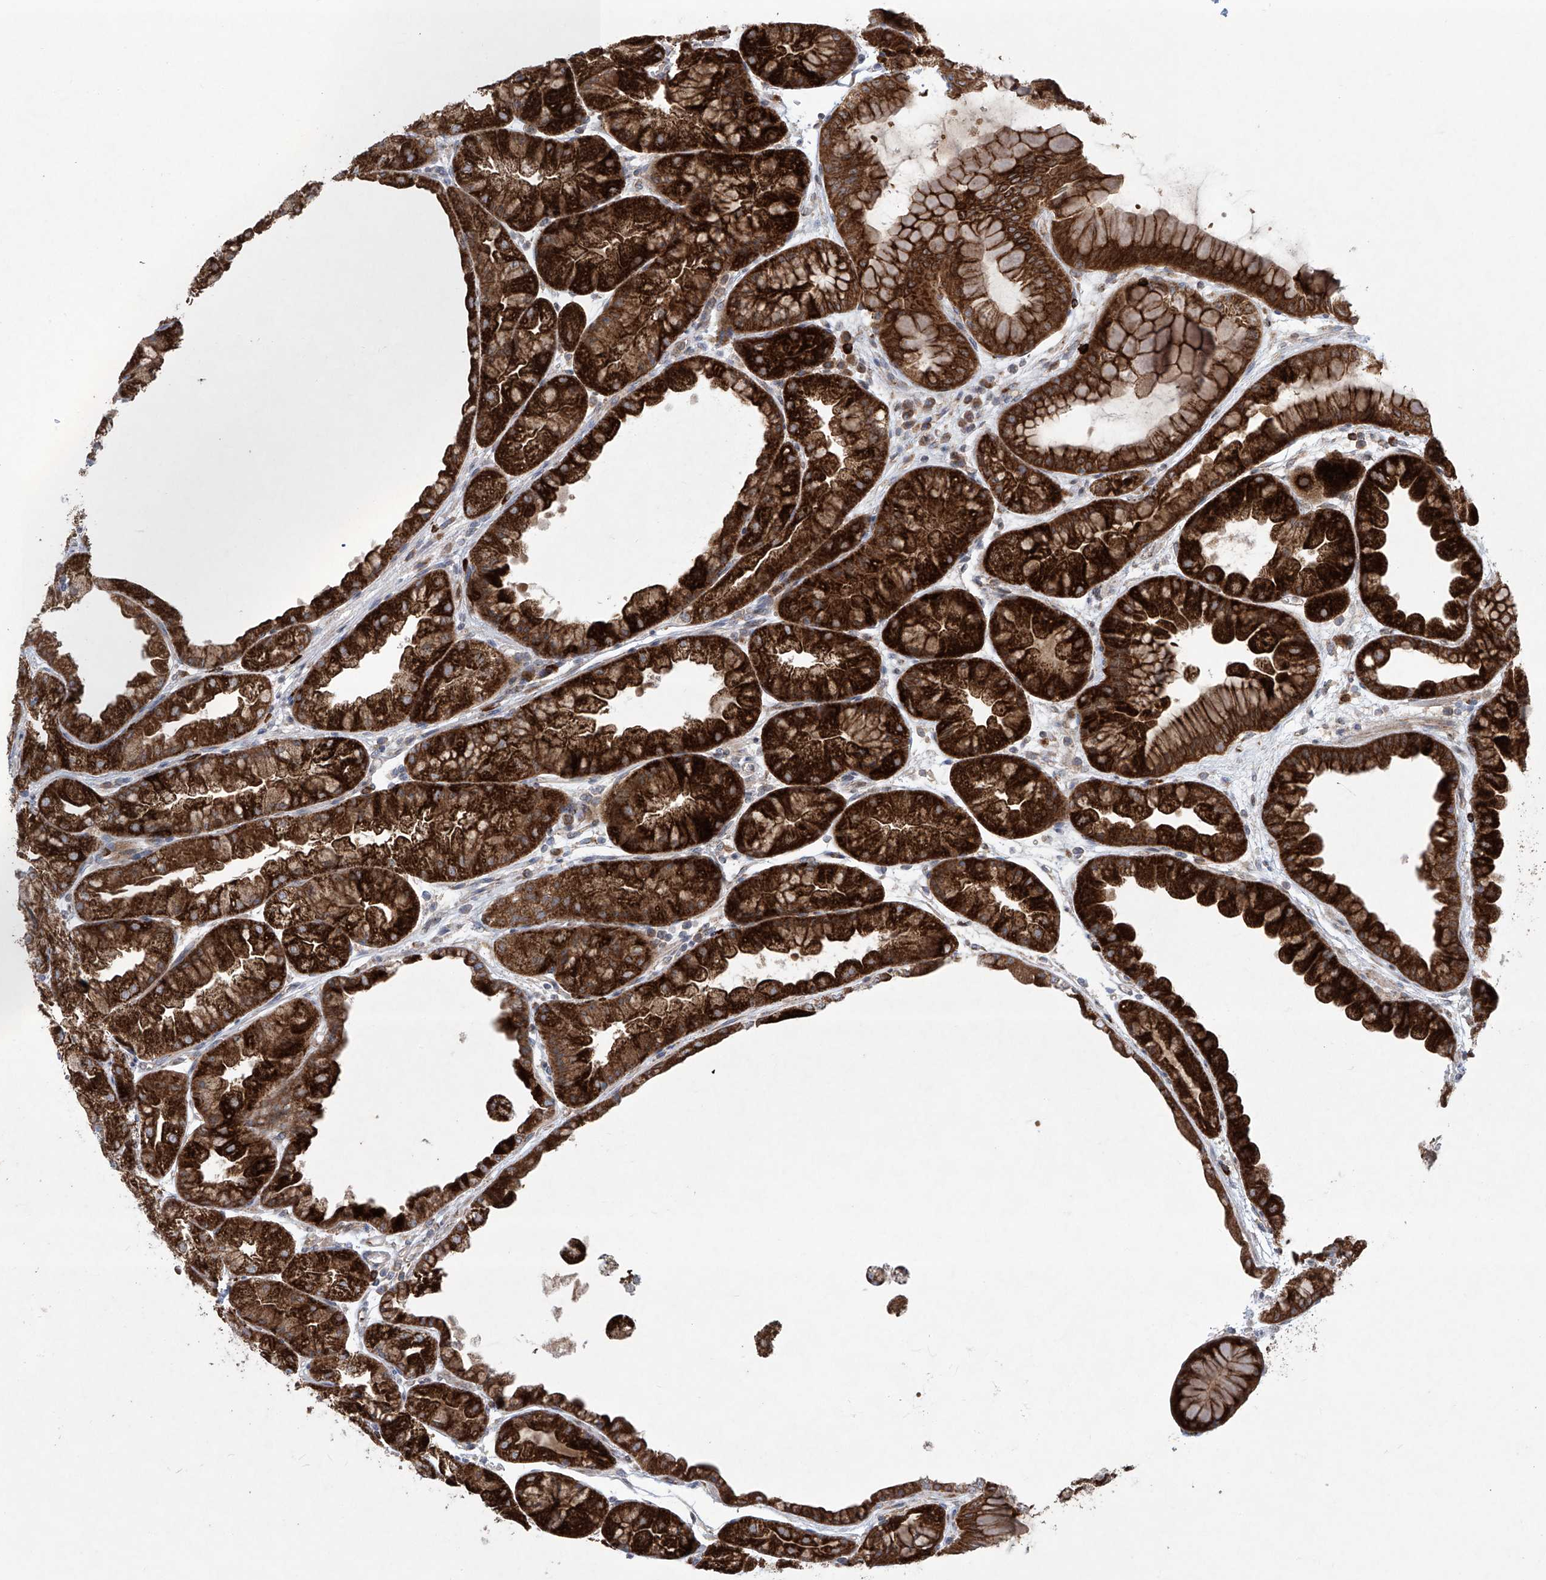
{"staining": {"intensity": "strong", "quantity": ">75%", "location": "cytoplasmic/membranous"}, "tissue": "stomach", "cell_type": "Glandular cells", "image_type": "normal", "snomed": [{"axis": "morphology", "description": "Normal tissue, NOS"}, {"axis": "topography", "description": "Stomach, upper"}], "caption": "Brown immunohistochemical staining in normal stomach shows strong cytoplasmic/membranous expression in about >75% of glandular cells.", "gene": "KLC4", "patient": {"sex": "male", "age": 47}}